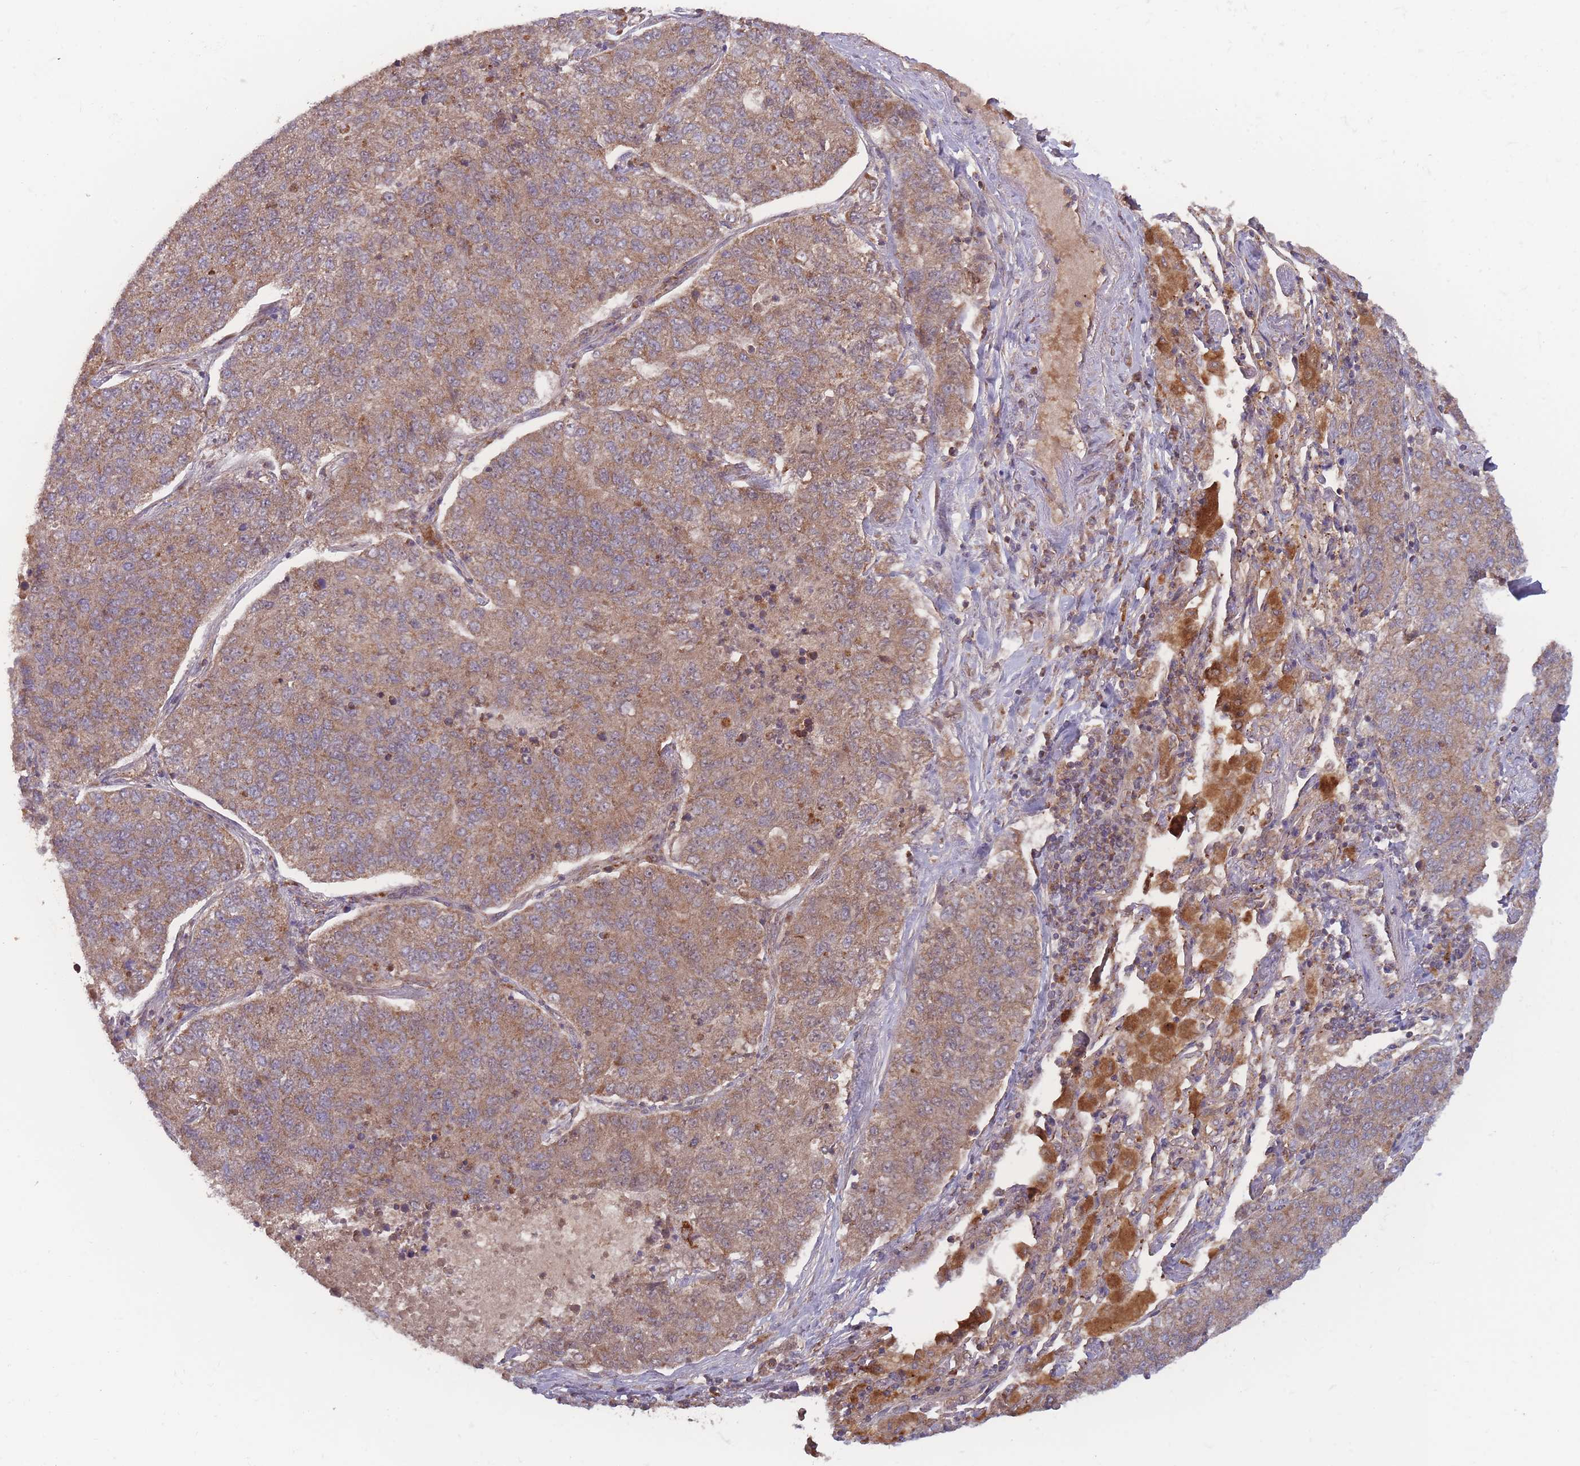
{"staining": {"intensity": "moderate", "quantity": ">75%", "location": "cytoplasmic/membranous"}, "tissue": "lung cancer", "cell_type": "Tumor cells", "image_type": "cancer", "snomed": [{"axis": "morphology", "description": "Adenocarcinoma, NOS"}, {"axis": "topography", "description": "Lung"}], "caption": "Immunohistochemical staining of adenocarcinoma (lung) displays medium levels of moderate cytoplasmic/membranous expression in approximately >75% of tumor cells.", "gene": "ATP5MG", "patient": {"sex": "male", "age": 49}}